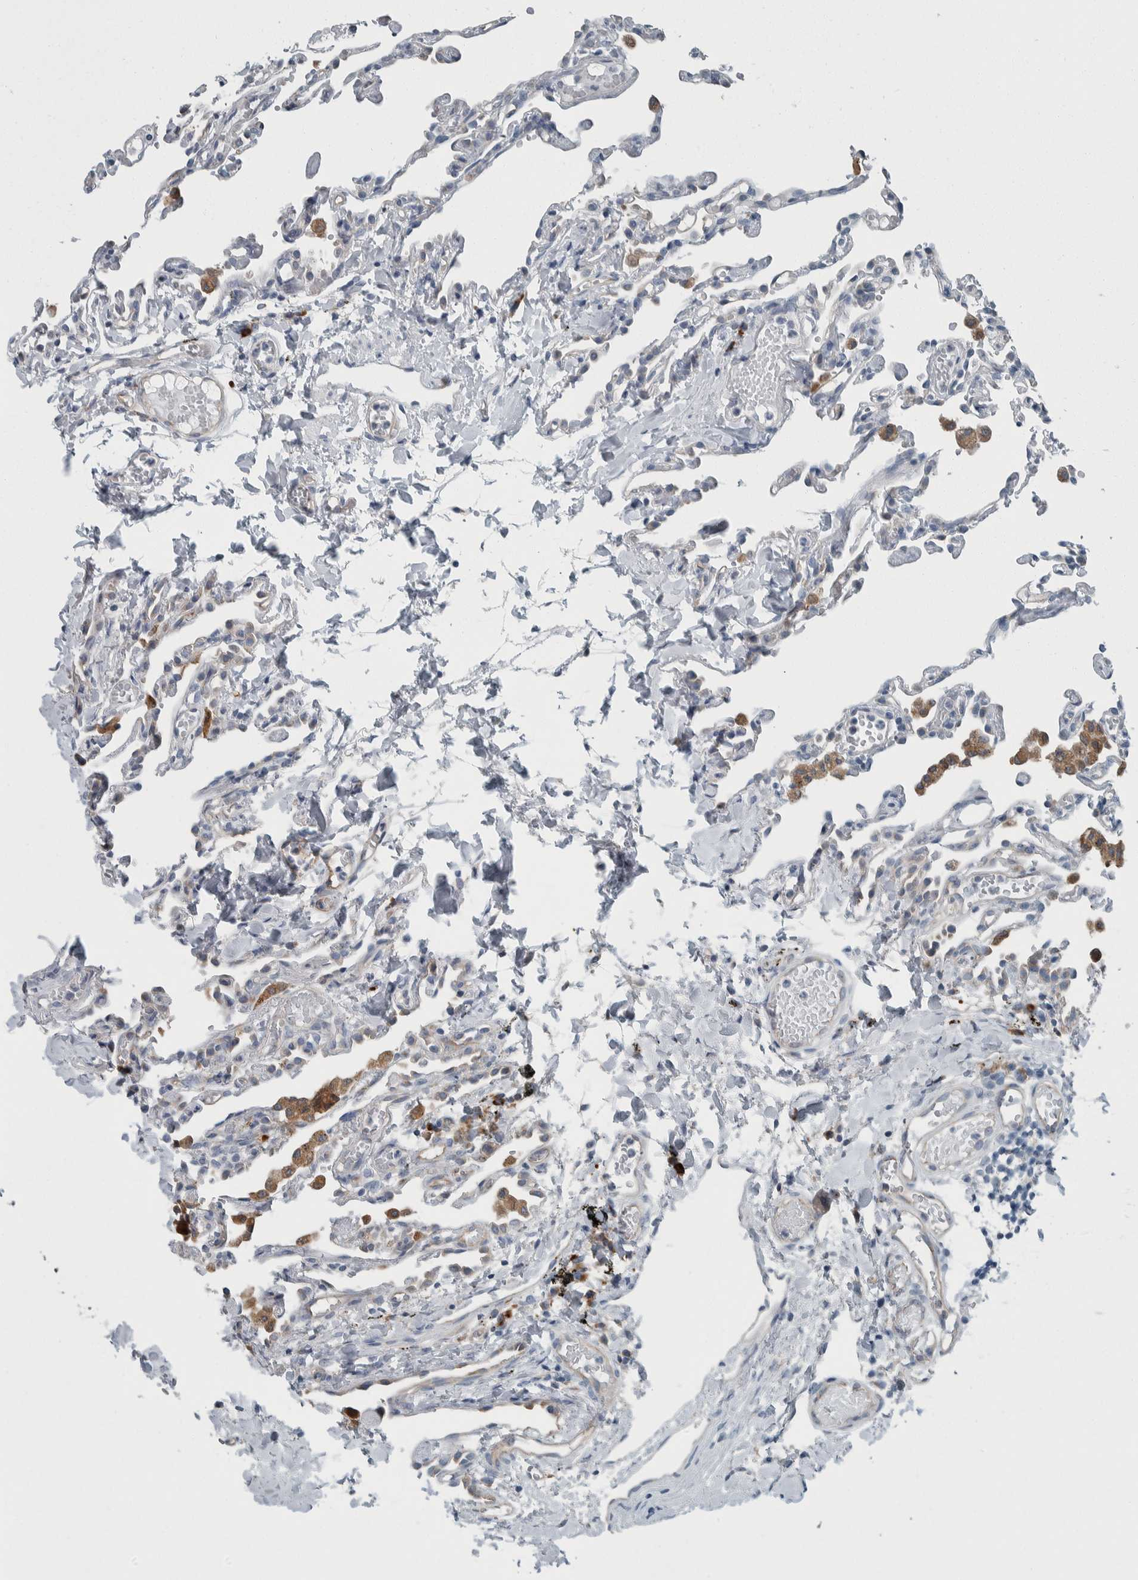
{"staining": {"intensity": "negative", "quantity": "none", "location": "none"}, "tissue": "lung", "cell_type": "Alveolar cells", "image_type": "normal", "snomed": [{"axis": "morphology", "description": "Normal tissue, NOS"}, {"axis": "topography", "description": "Lung"}], "caption": "A high-resolution image shows IHC staining of benign lung, which displays no significant expression in alveolar cells.", "gene": "USP25", "patient": {"sex": "male", "age": 21}}